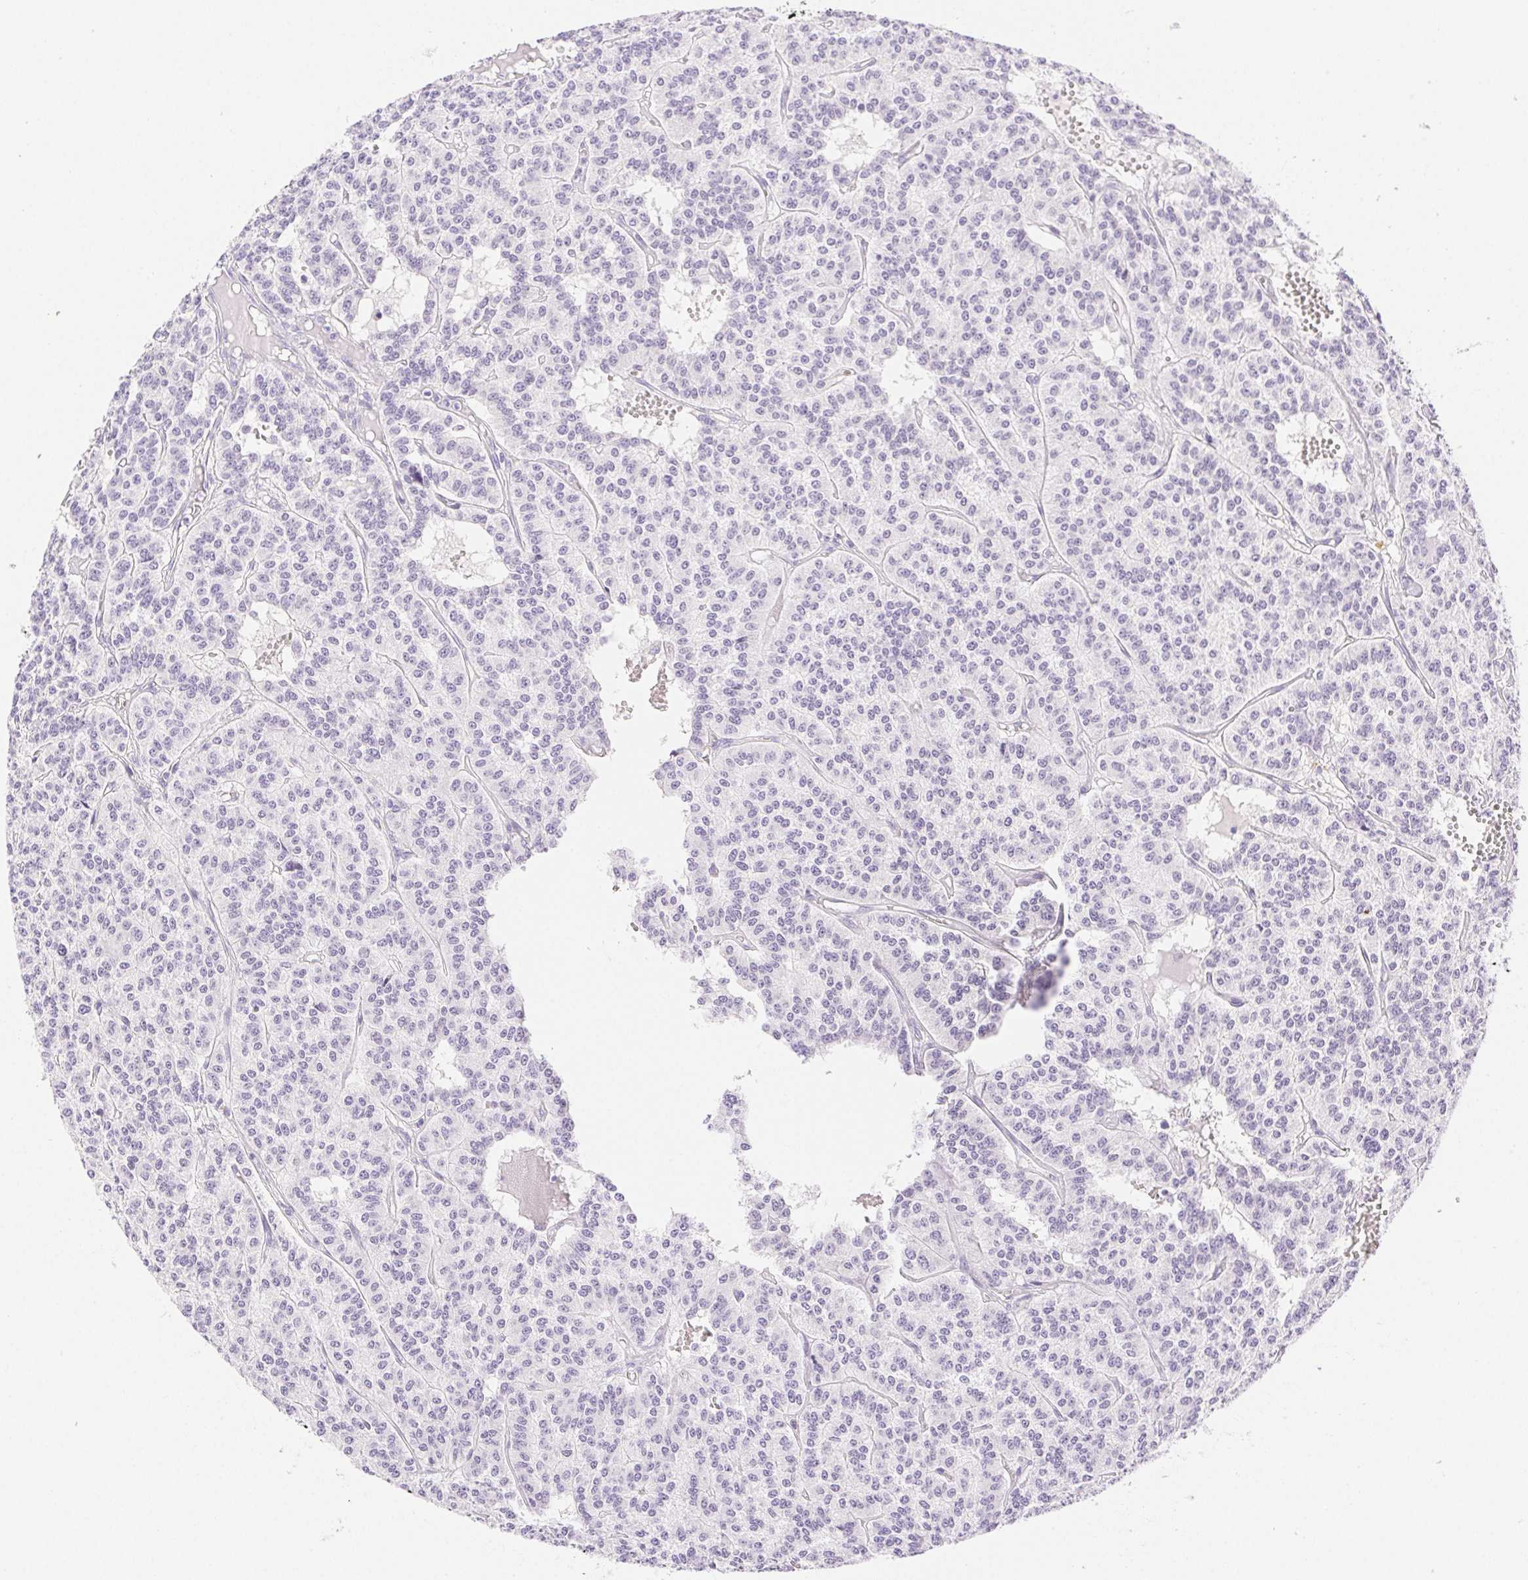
{"staining": {"intensity": "negative", "quantity": "none", "location": "none"}, "tissue": "carcinoid", "cell_type": "Tumor cells", "image_type": "cancer", "snomed": [{"axis": "morphology", "description": "Carcinoid, malignant, NOS"}, {"axis": "topography", "description": "Lung"}], "caption": "This photomicrograph is of carcinoid (malignant) stained with IHC to label a protein in brown with the nuclei are counter-stained blue. There is no positivity in tumor cells.", "gene": "SPACA4", "patient": {"sex": "female", "age": 71}}